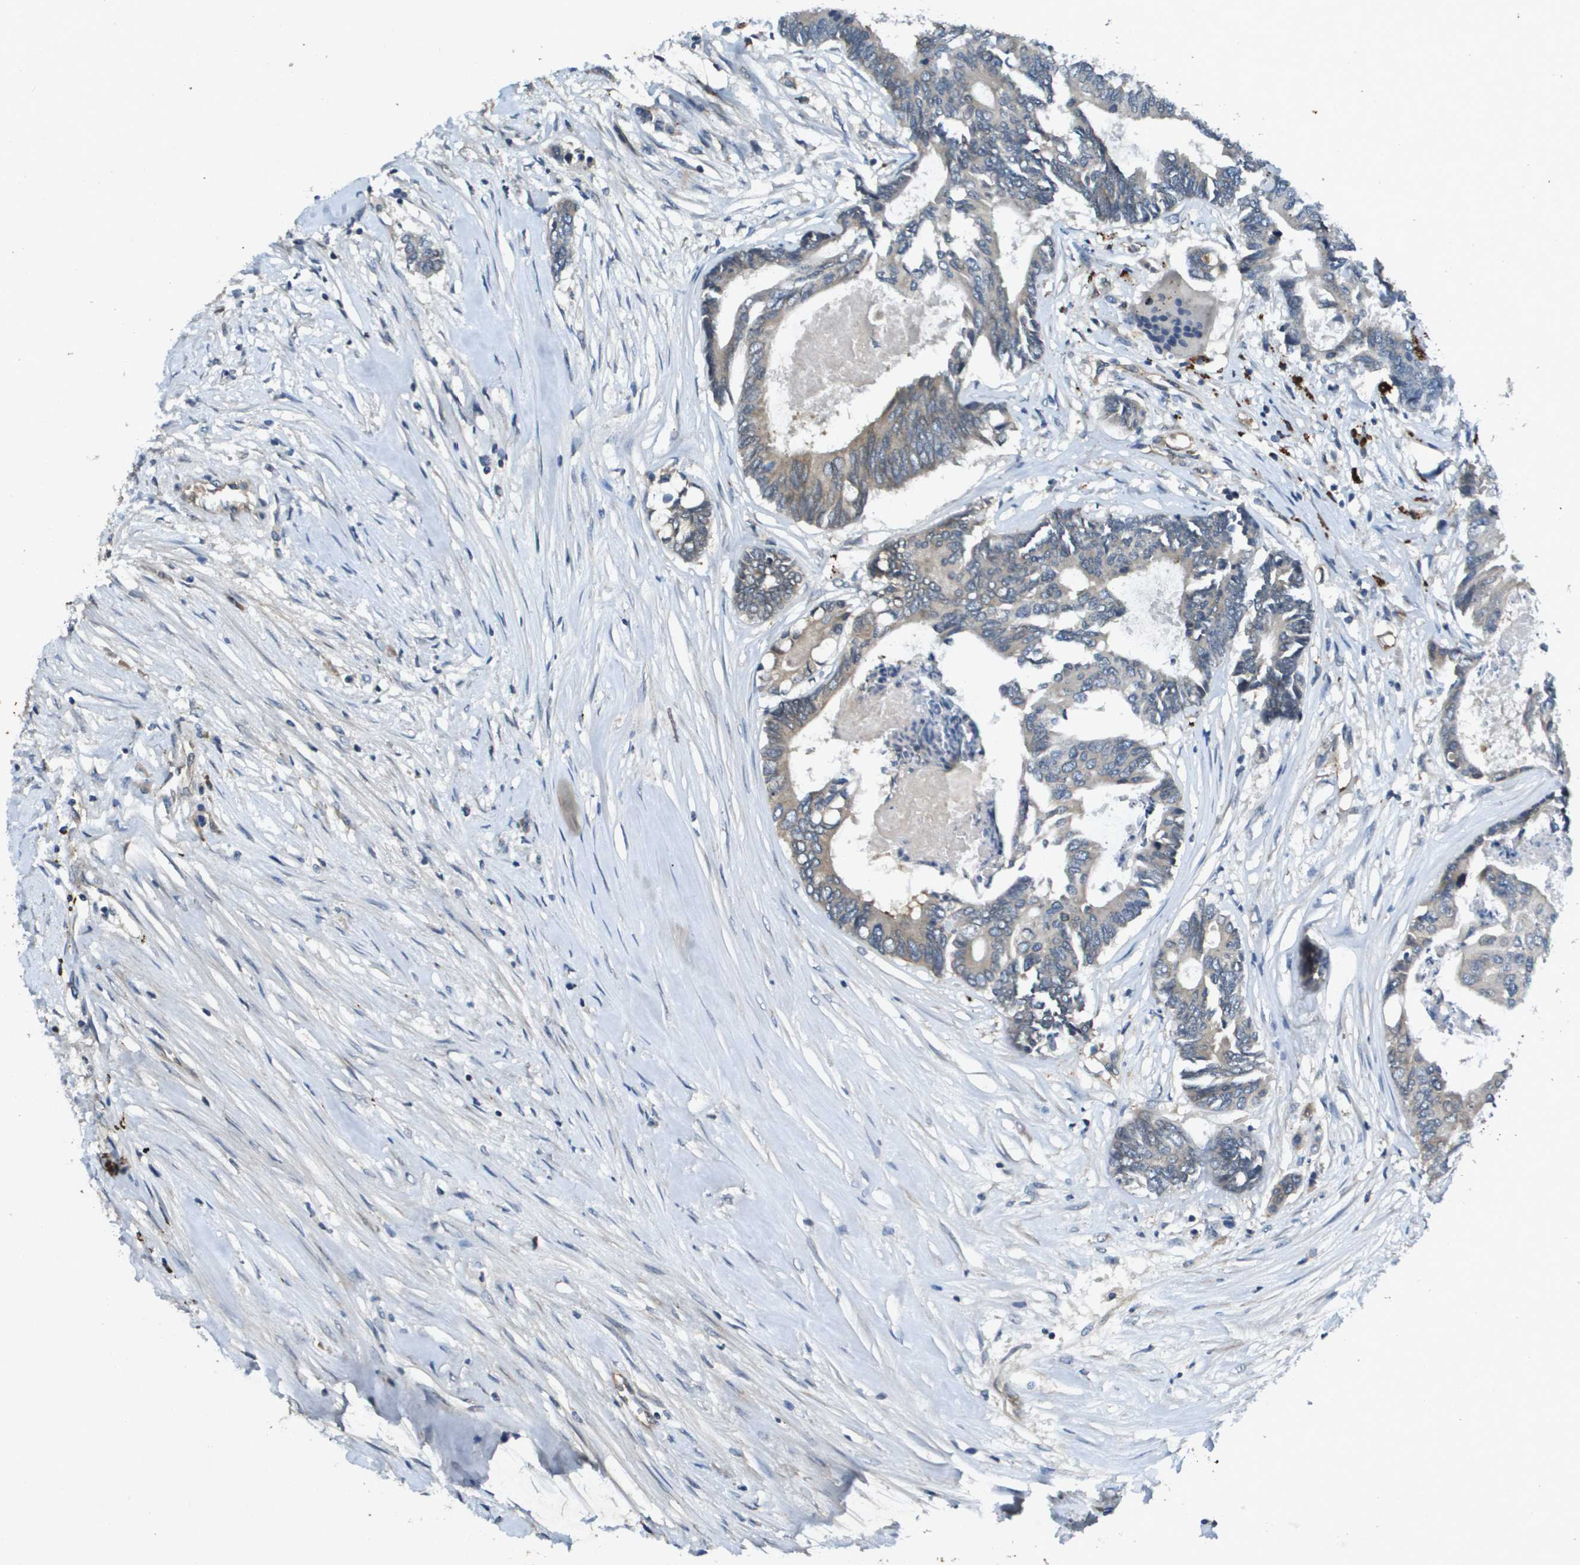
{"staining": {"intensity": "weak", "quantity": ">75%", "location": "cytoplasmic/membranous"}, "tissue": "colorectal cancer", "cell_type": "Tumor cells", "image_type": "cancer", "snomed": [{"axis": "morphology", "description": "Adenocarcinoma, NOS"}, {"axis": "topography", "description": "Rectum"}], "caption": "Adenocarcinoma (colorectal) stained with a brown dye demonstrates weak cytoplasmic/membranous positive staining in approximately >75% of tumor cells.", "gene": "PGAP3", "patient": {"sex": "male", "age": 63}}